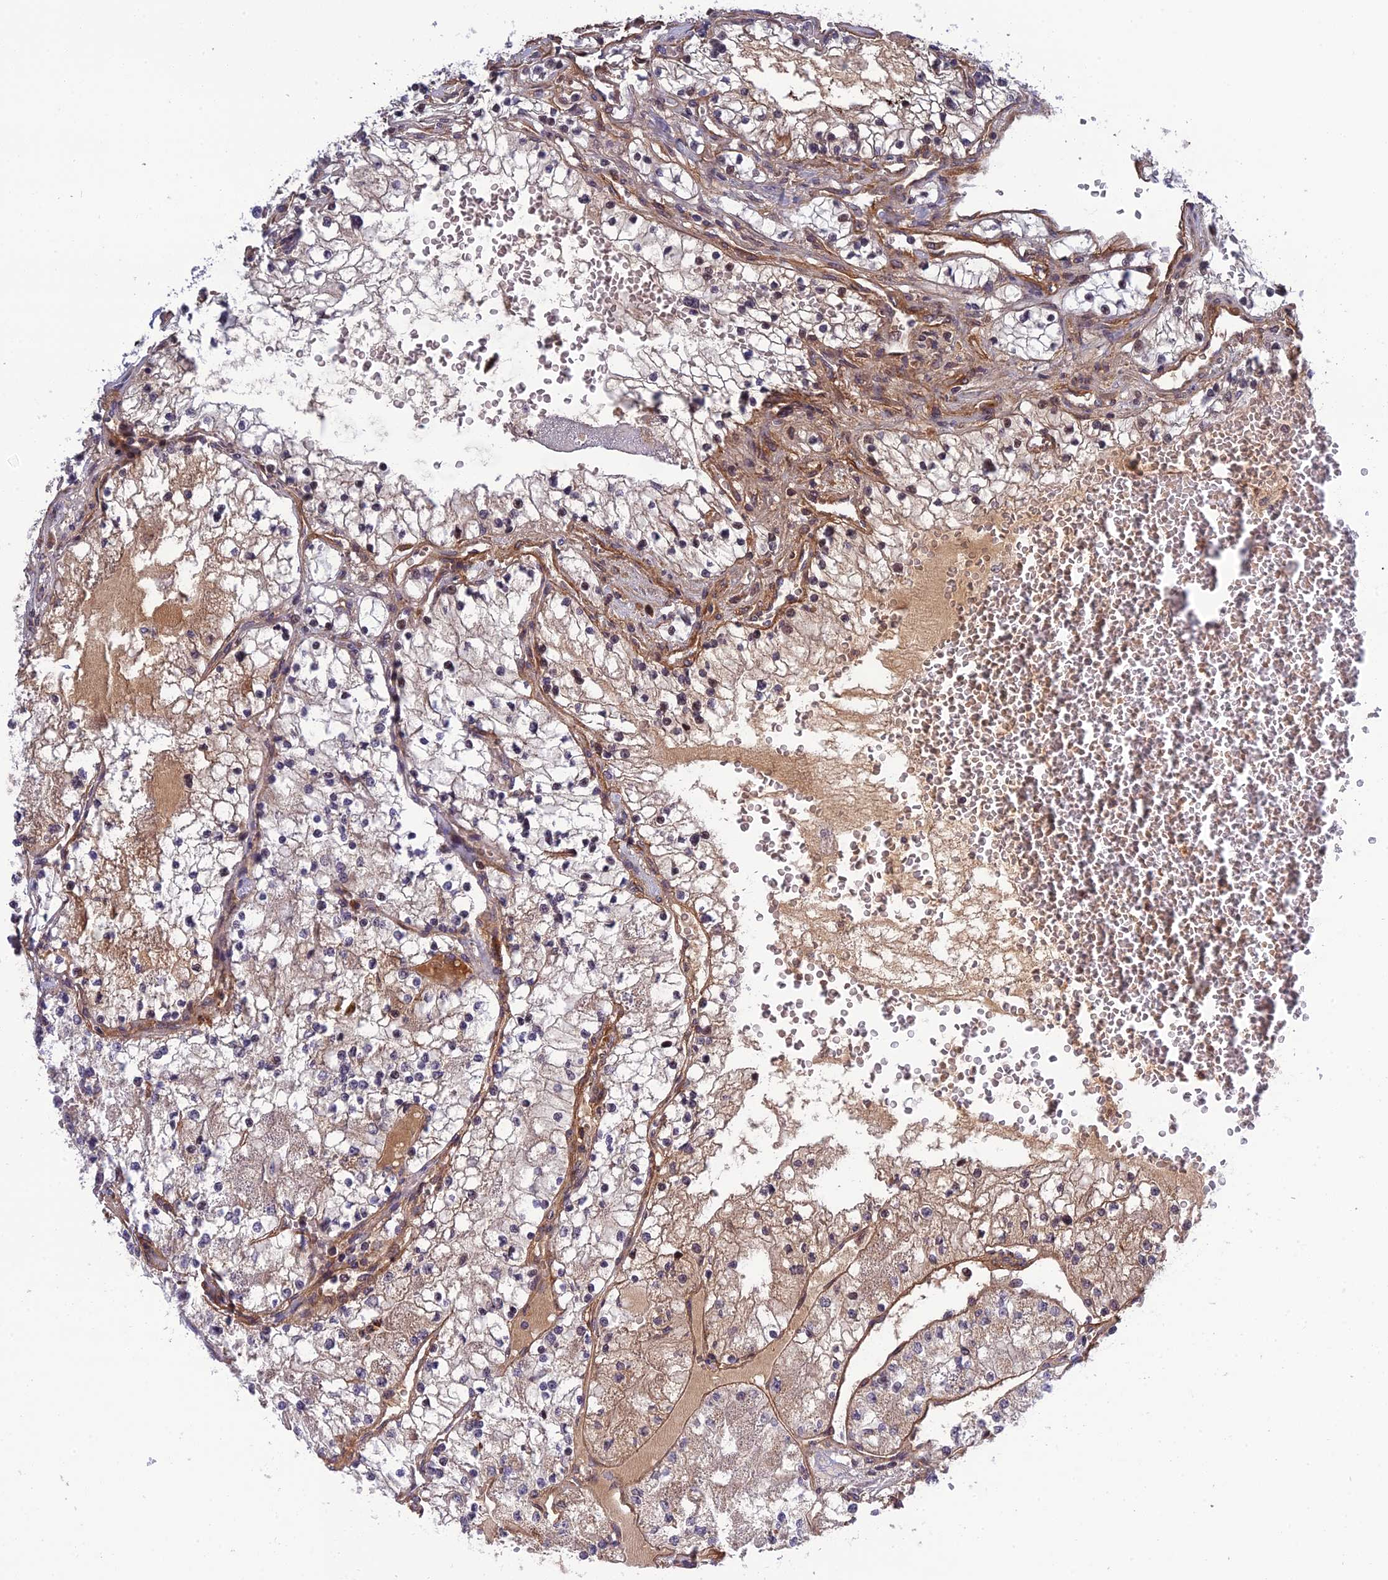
{"staining": {"intensity": "weak", "quantity": "<25%", "location": "nuclear"}, "tissue": "renal cancer", "cell_type": "Tumor cells", "image_type": "cancer", "snomed": [{"axis": "morphology", "description": "Normal tissue, NOS"}, {"axis": "morphology", "description": "Adenocarcinoma, NOS"}, {"axis": "topography", "description": "Kidney"}], "caption": "High magnification brightfield microscopy of adenocarcinoma (renal) stained with DAB (brown) and counterstained with hematoxylin (blue): tumor cells show no significant positivity.", "gene": "REXO1", "patient": {"sex": "male", "age": 68}}